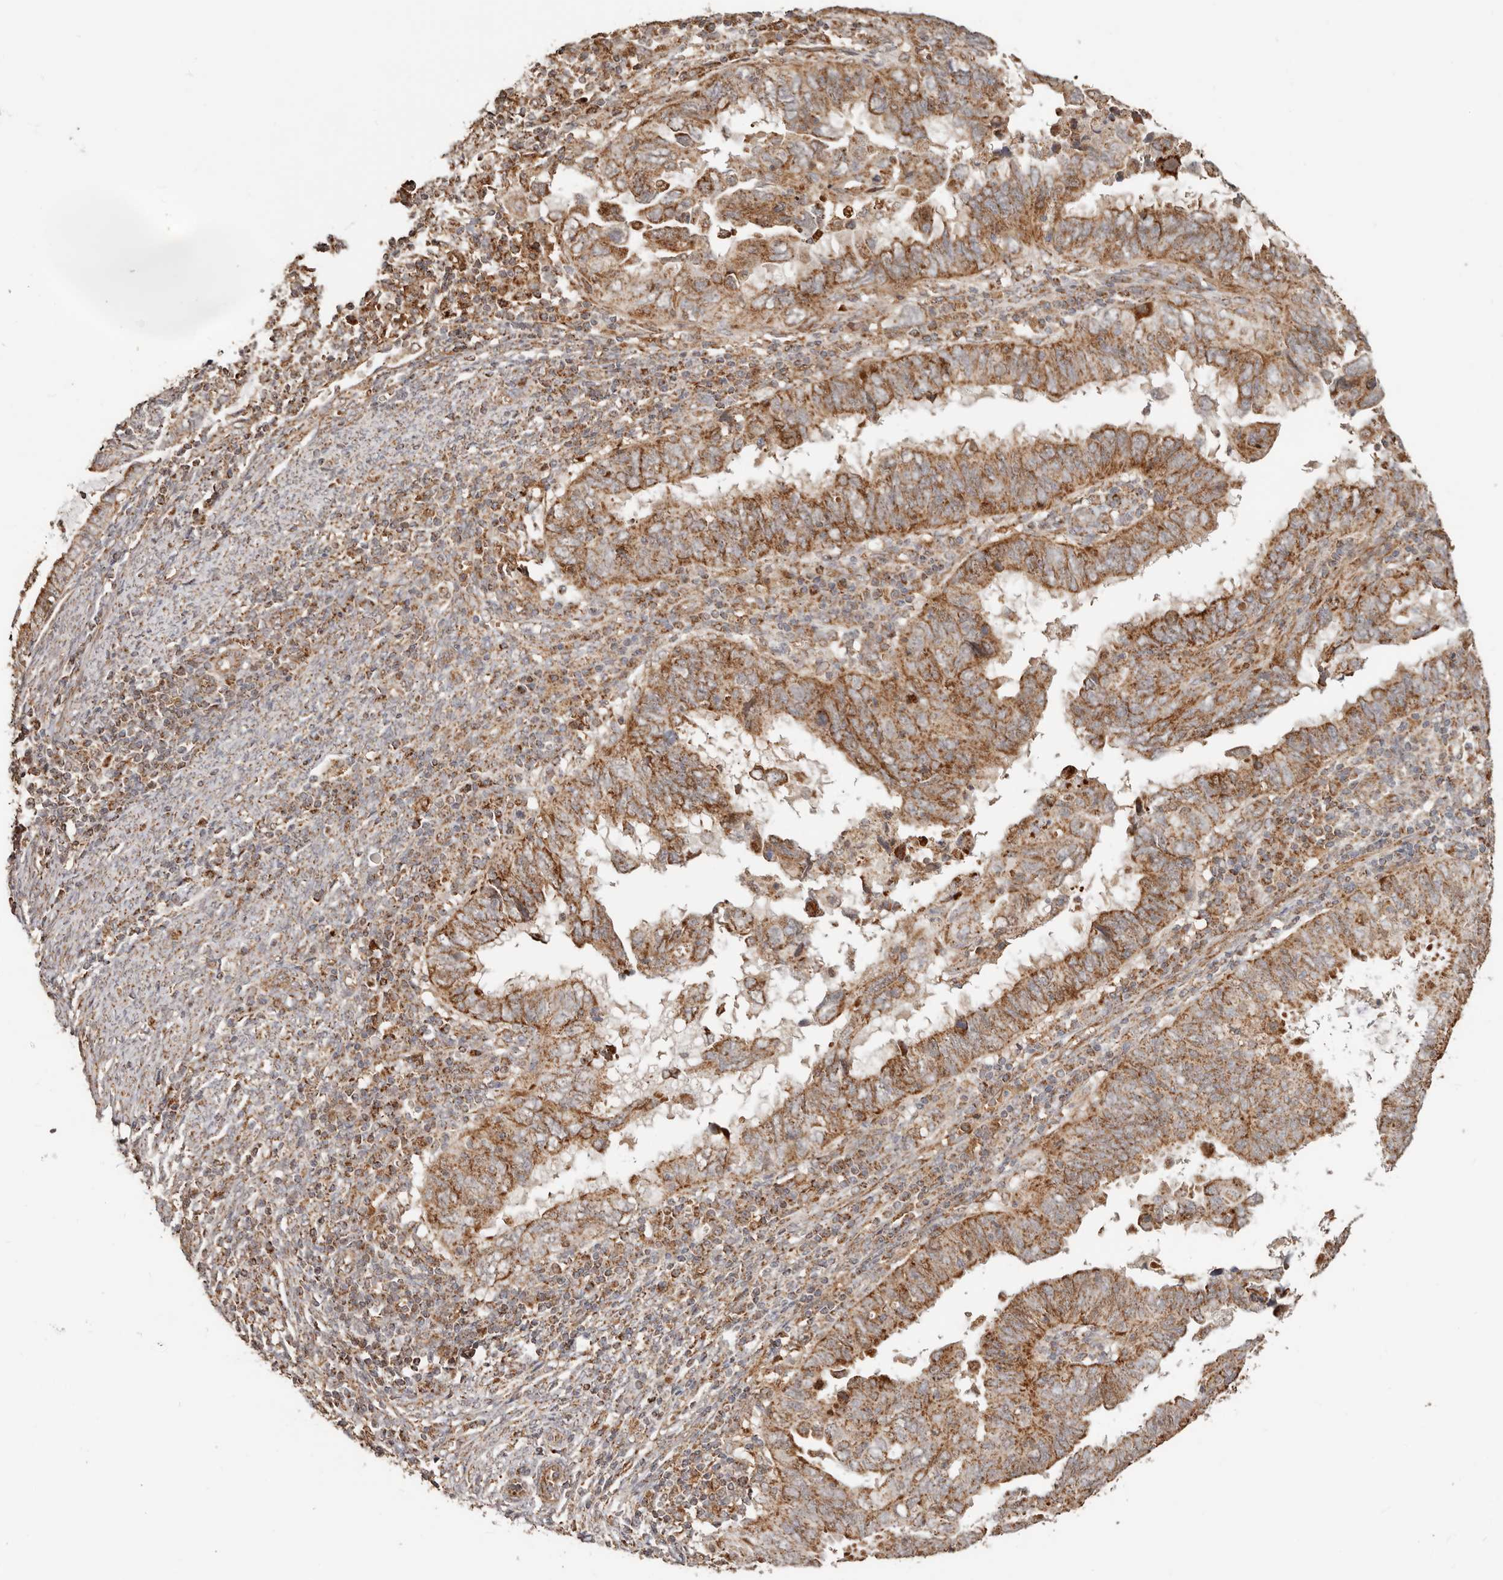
{"staining": {"intensity": "moderate", "quantity": ">75%", "location": "cytoplasmic/membranous"}, "tissue": "endometrial cancer", "cell_type": "Tumor cells", "image_type": "cancer", "snomed": [{"axis": "morphology", "description": "Adenocarcinoma, NOS"}, {"axis": "topography", "description": "Uterus"}], "caption": "This is a micrograph of IHC staining of adenocarcinoma (endometrial), which shows moderate staining in the cytoplasmic/membranous of tumor cells.", "gene": "NDUFB11", "patient": {"sex": "female", "age": 77}}